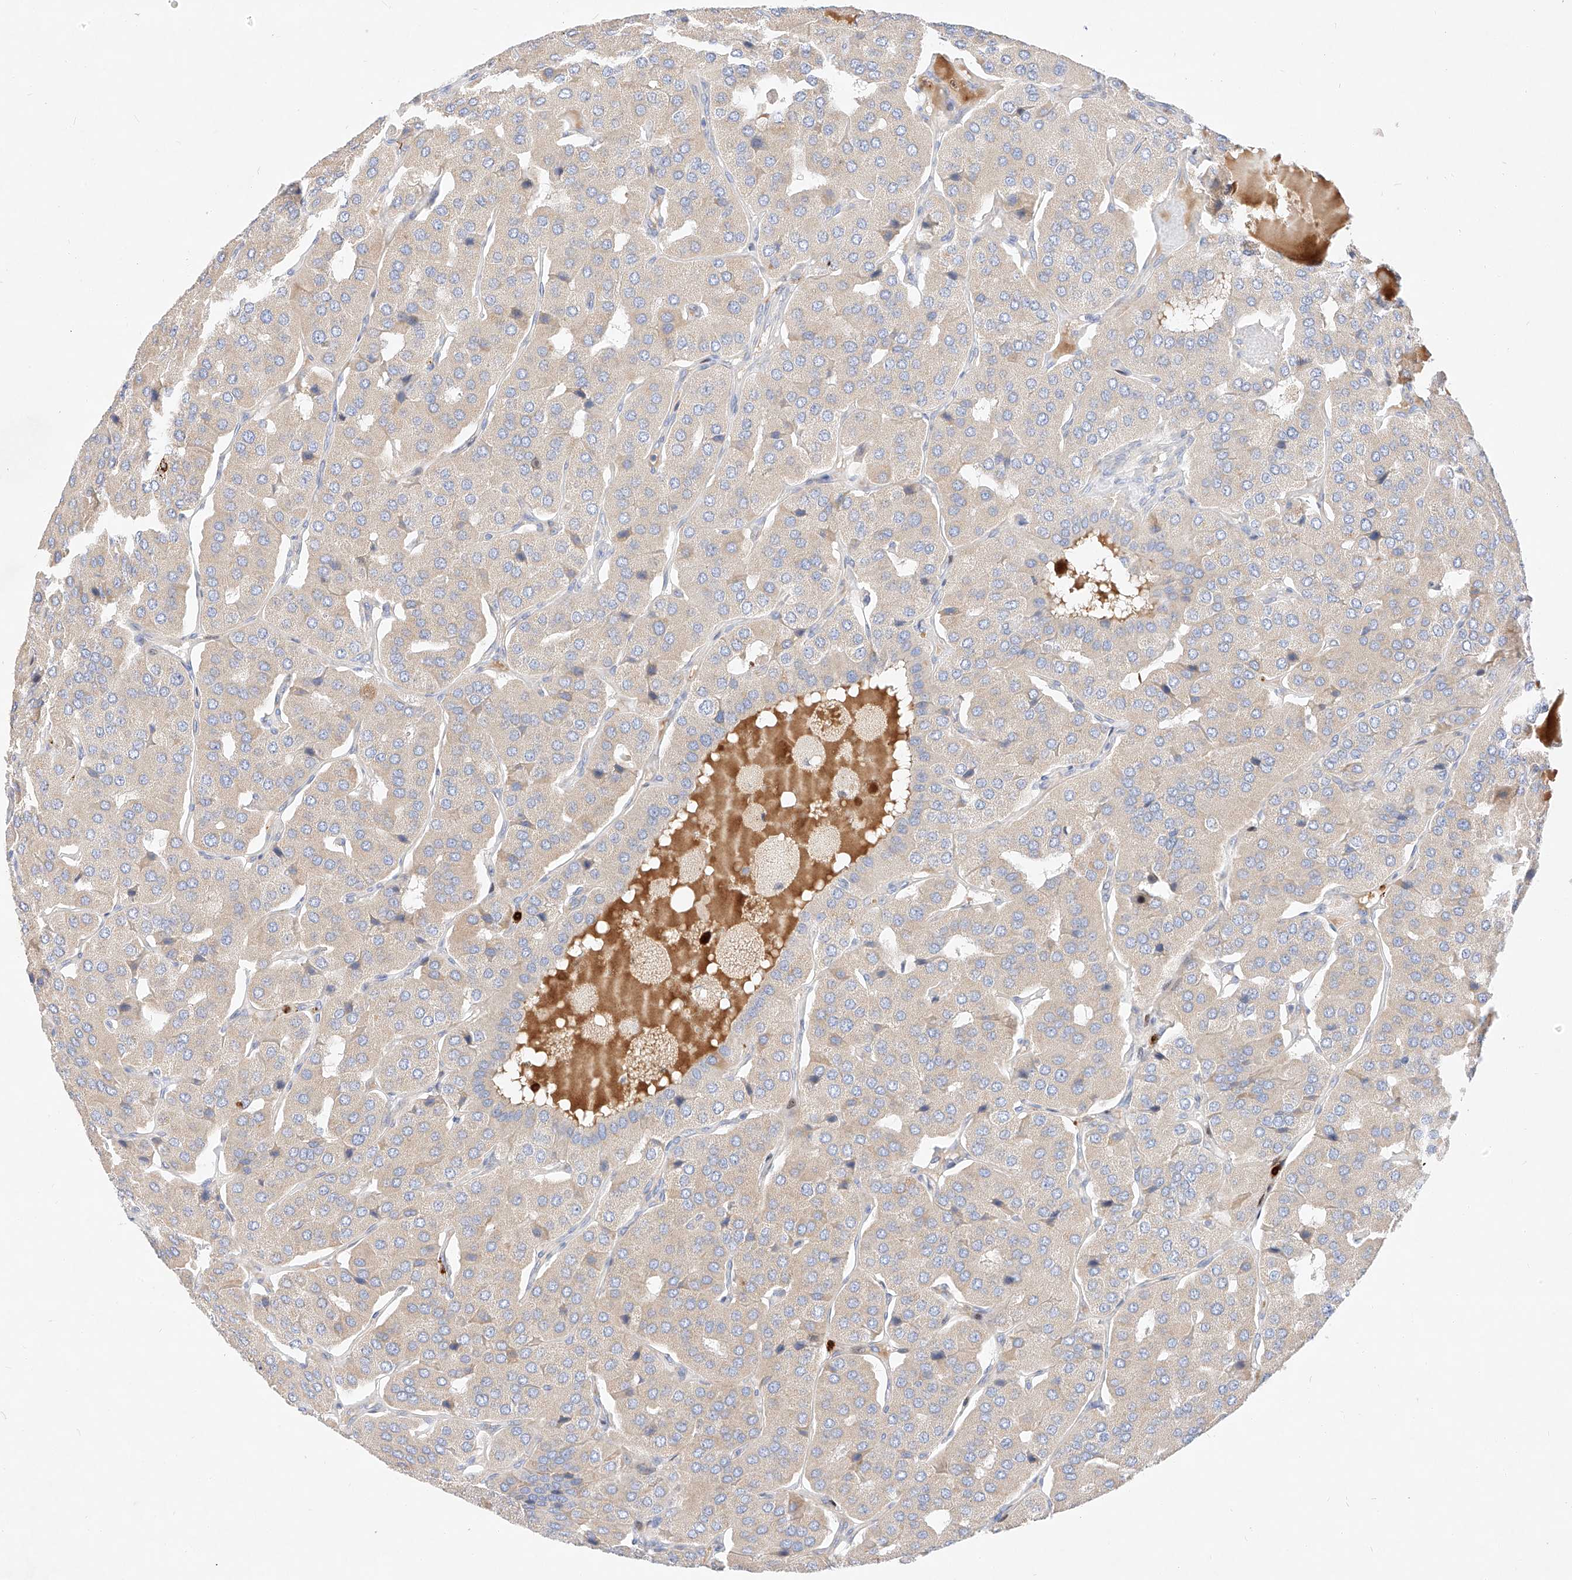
{"staining": {"intensity": "negative", "quantity": "none", "location": "none"}, "tissue": "parathyroid gland", "cell_type": "Glandular cells", "image_type": "normal", "snomed": [{"axis": "morphology", "description": "Normal tissue, NOS"}, {"axis": "morphology", "description": "Adenoma, NOS"}, {"axis": "topography", "description": "Parathyroid gland"}], "caption": "IHC of benign parathyroid gland reveals no staining in glandular cells.", "gene": "OSGEPL1", "patient": {"sex": "female", "age": 86}}